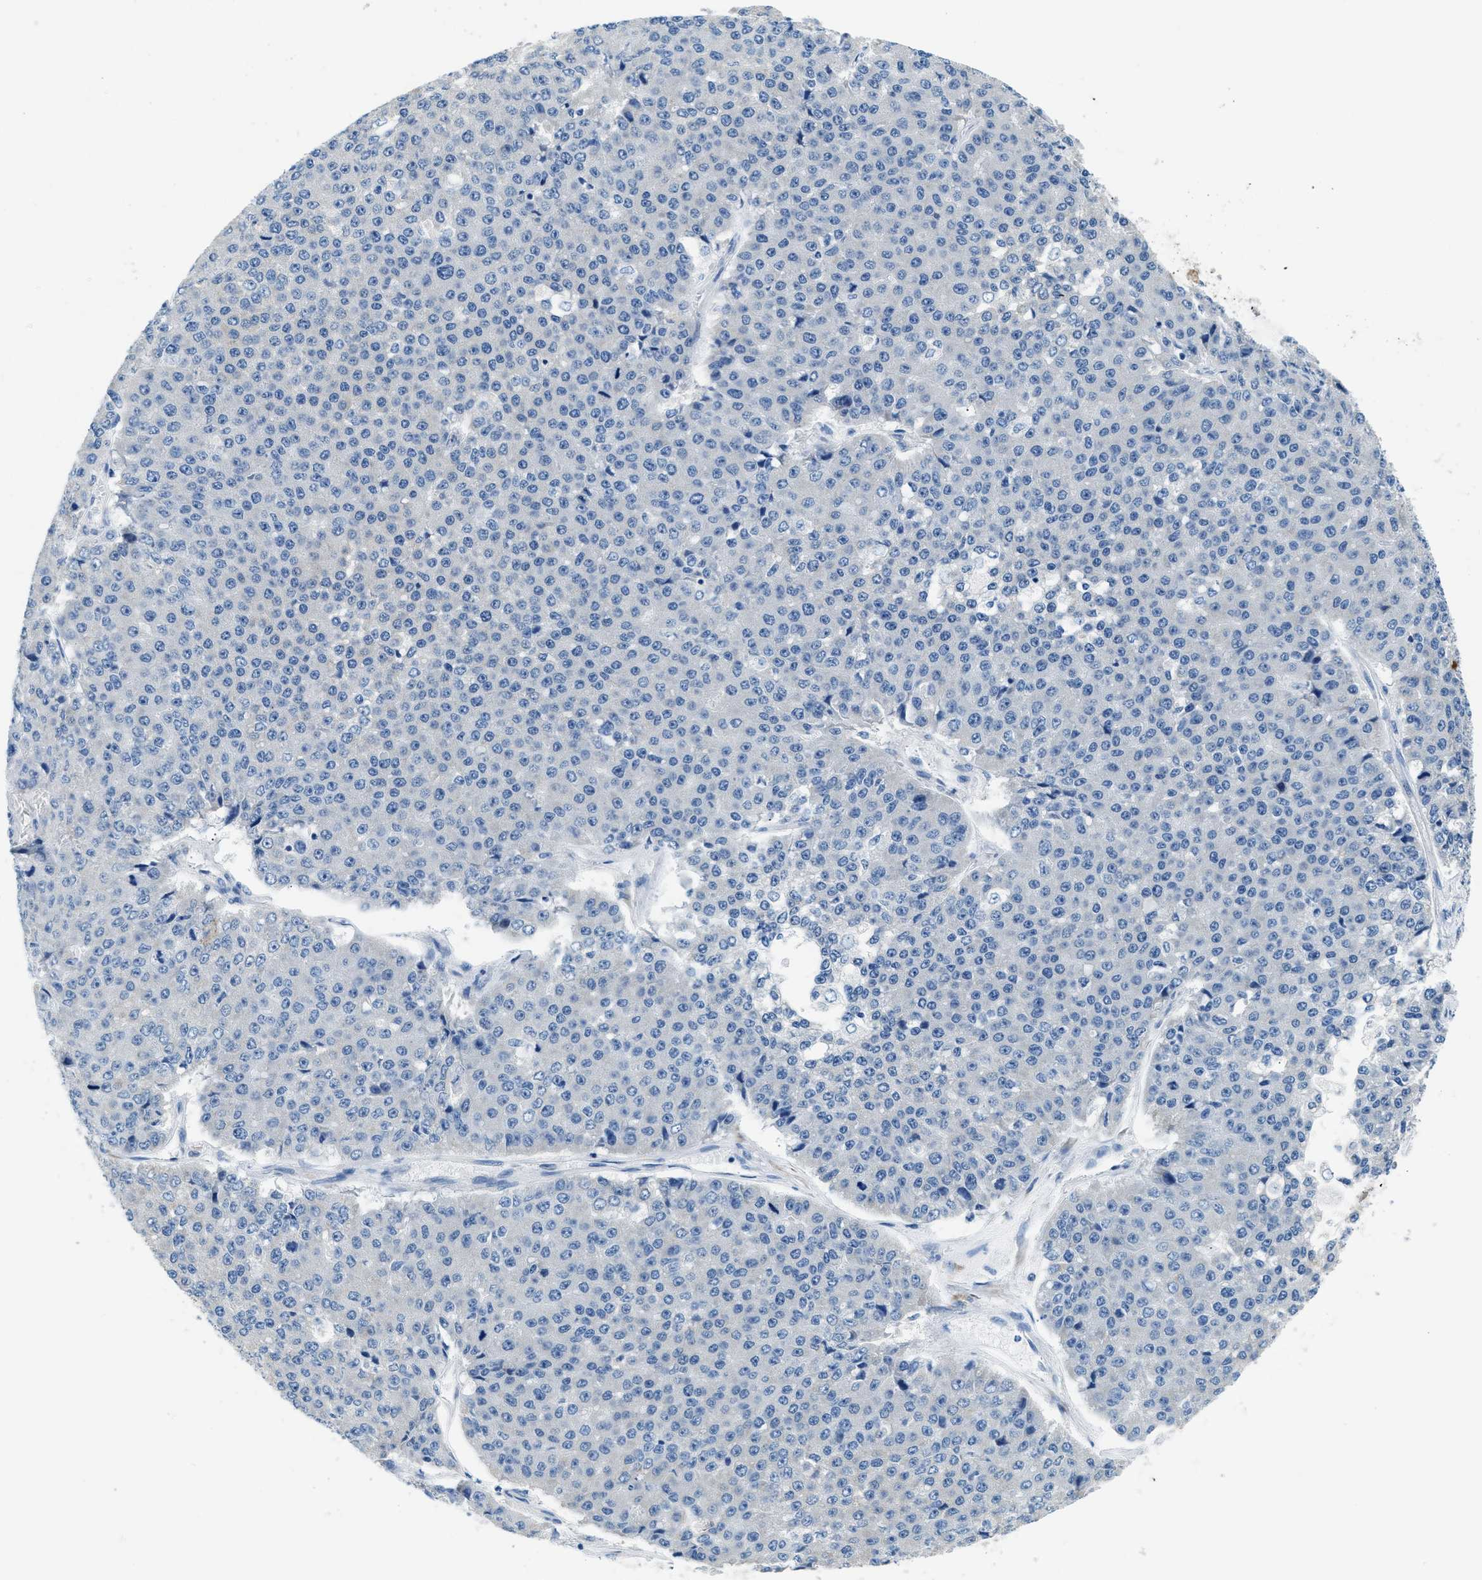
{"staining": {"intensity": "negative", "quantity": "none", "location": "none"}, "tissue": "pancreatic cancer", "cell_type": "Tumor cells", "image_type": "cancer", "snomed": [{"axis": "morphology", "description": "Adenocarcinoma, NOS"}, {"axis": "topography", "description": "Pancreas"}], "caption": "This is an immunohistochemistry (IHC) micrograph of adenocarcinoma (pancreatic). There is no positivity in tumor cells.", "gene": "CLDN18", "patient": {"sex": "male", "age": 50}}